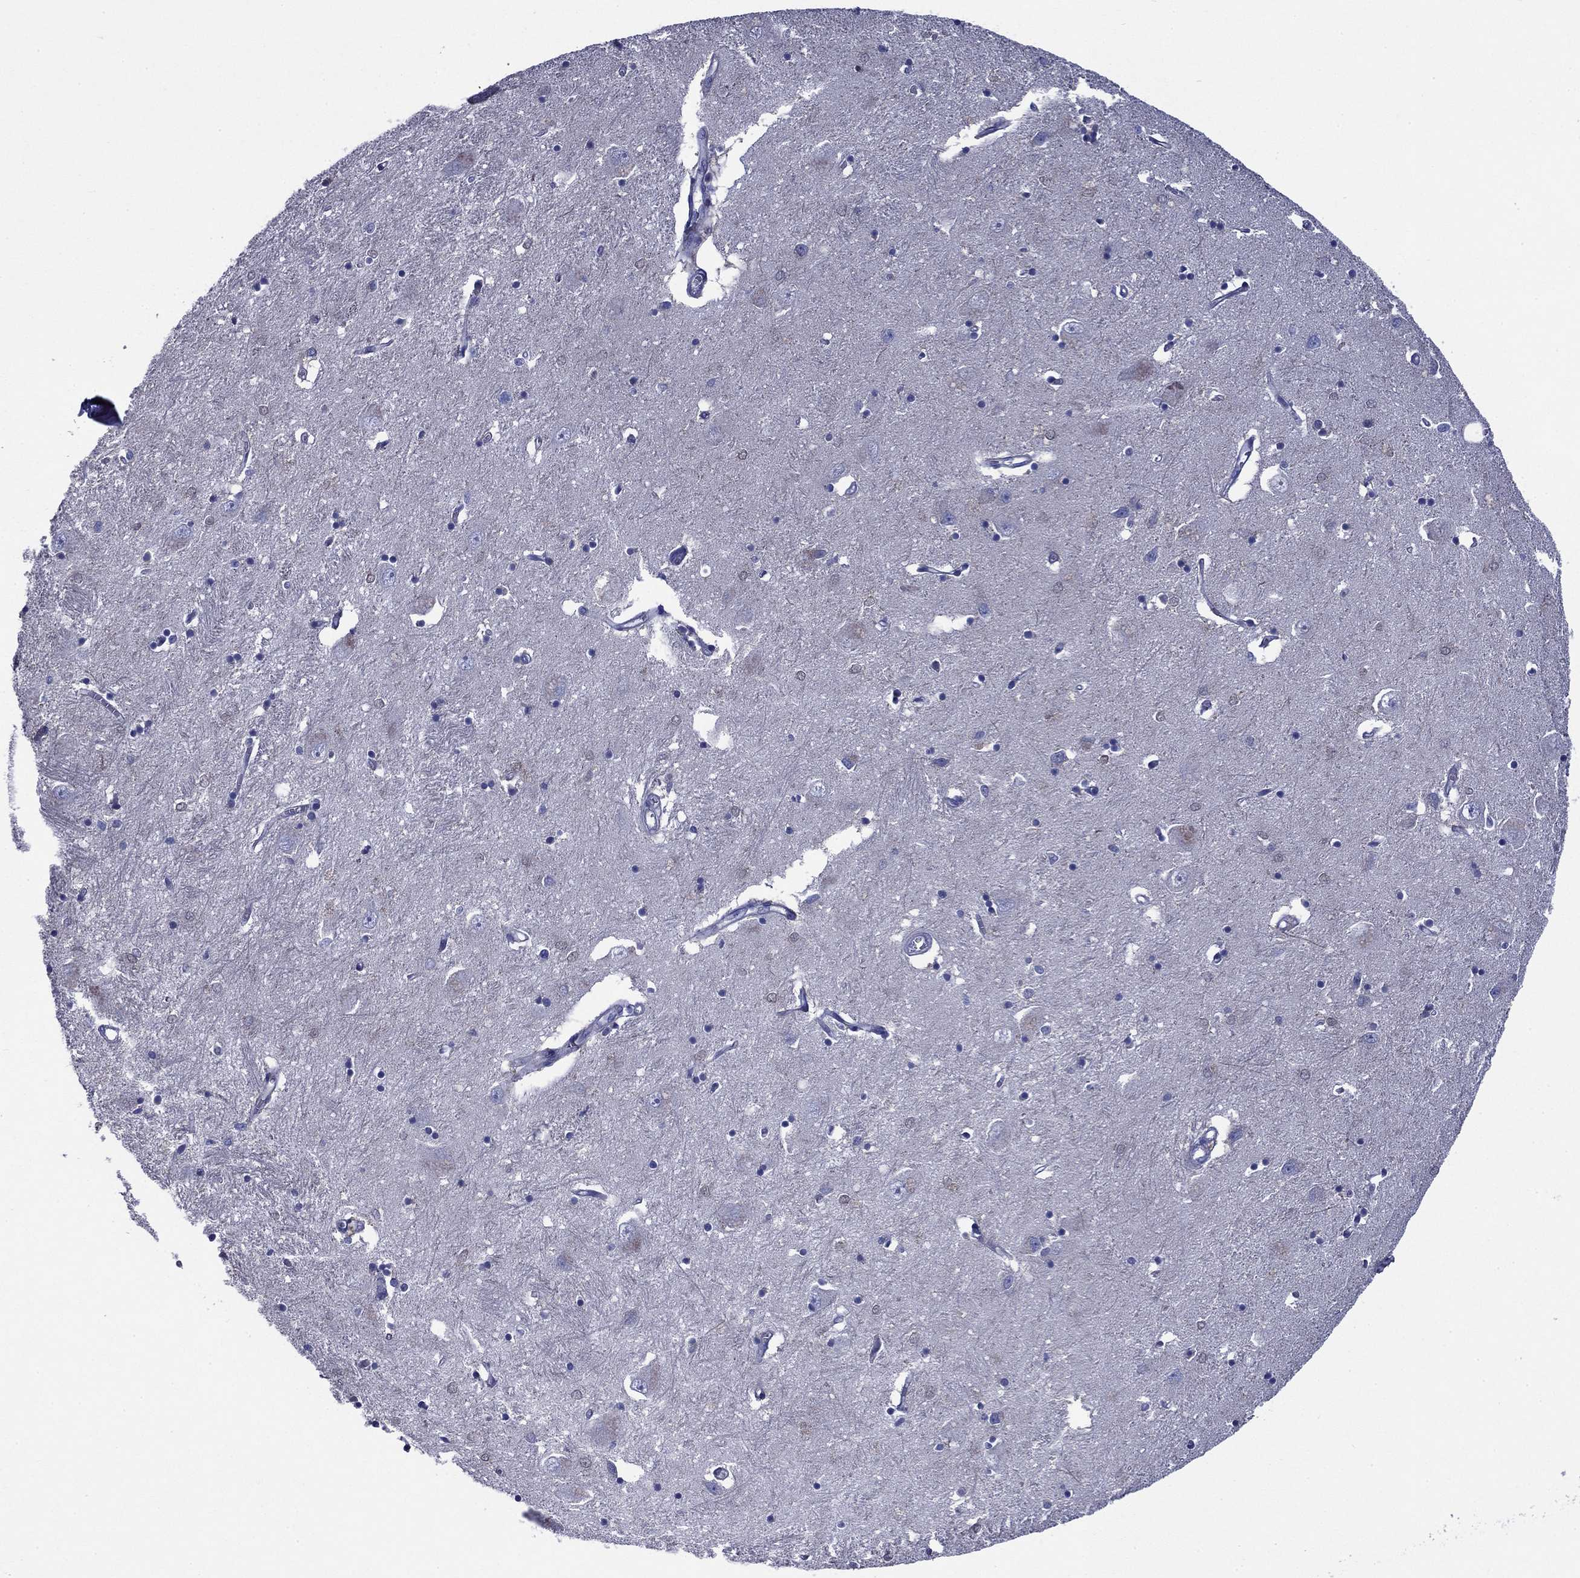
{"staining": {"intensity": "weak", "quantity": "<25%", "location": "cytoplasmic/membranous"}, "tissue": "caudate", "cell_type": "Glial cells", "image_type": "normal", "snomed": [{"axis": "morphology", "description": "Normal tissue, NOS"}, {"axis": "topography", "description": "Lateral ventricle wall"}], "caption": "Immunohistochemistry (IHC) of unremarkable caudate exhibits no positivity in glial cells.", "gene": "ACADSB", "patient": {"sex": "male", "age": 54}}